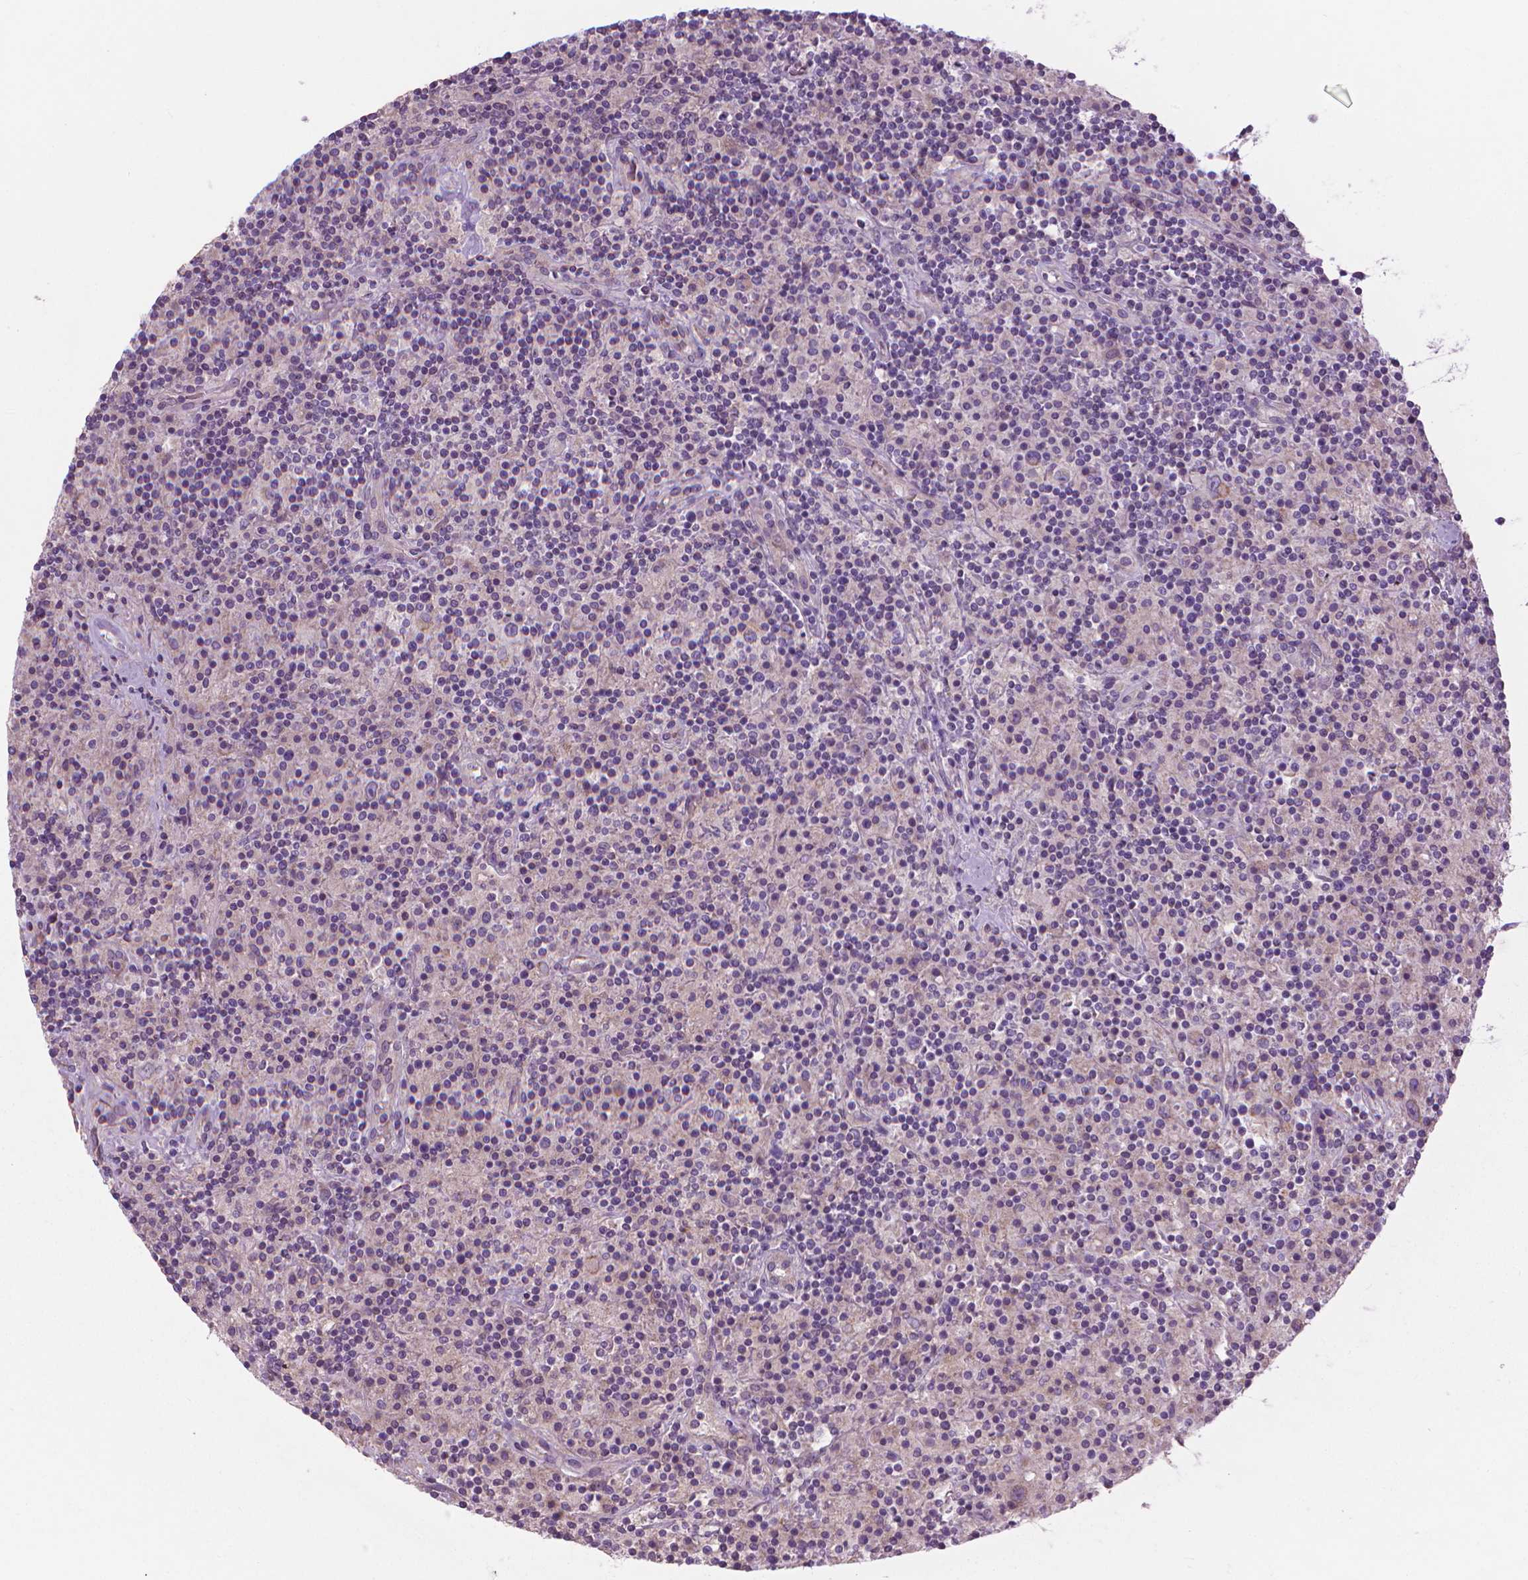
{"staining": {"intensity": "negative", "quantity": "none", "location": "none"}, "tissue": "lymphoma", "cell_type": "Tumor cells", "image_type": "cancer", "snomed": [{"axis": "morphology", "description": "Hodgkin's disease, NOS"}, {"axis": "topography", "description": "Lymph node"}], "caption": "Micrograph shows no protein staining in tumor cells of Hodgkin's disease tissue.", "gene": "RIIAD1", "patient": {"sex": "male", "age": 70}}